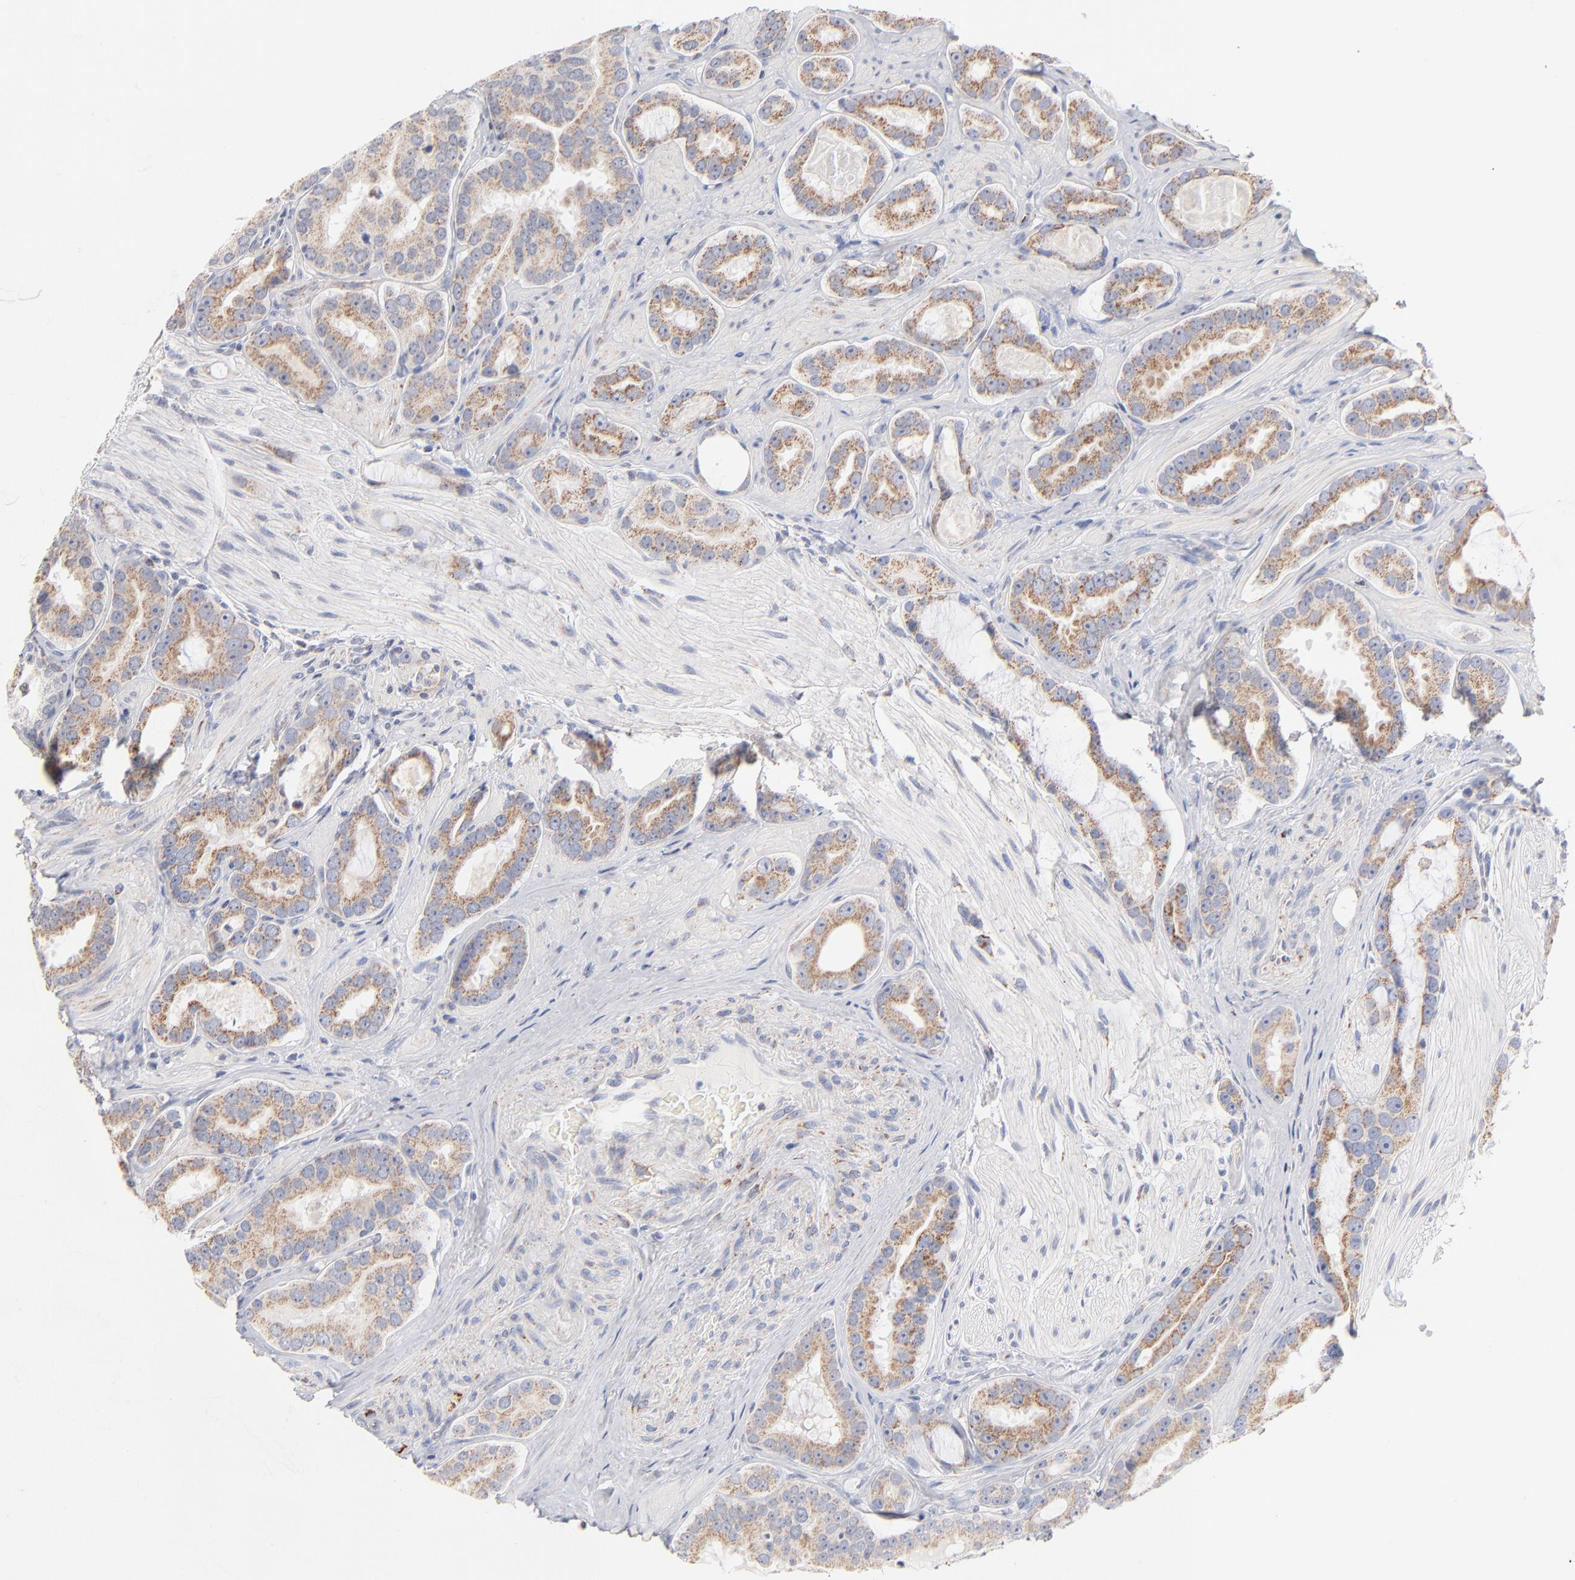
{"staining": {"intensity": "moderate", "quantity": ">75%", "location": "cytoplasmic/membranous"}, "tissue": "prostate cancer", "cell_type": "Tumor cells", "image_type": "cancer", "snomed": [{"axis": "morphology", "description": "Adenocarcinoma, Low grade"}, {"axis": "topography", "description": "Prostate"}], "caption": "Immunohistochemistry micrograph of neoplastic tissue: human prostate cancer stained using immunohistochemistry (IHC) demonstrates medium levels of moderate protein expression localized specifically in the cytoplasmic/membranous of tumor cells, appearing as a cytoplasmic/membranous brown color.", "gene": "MRPL58", "patient": {"sex": "male", "age": 59}}